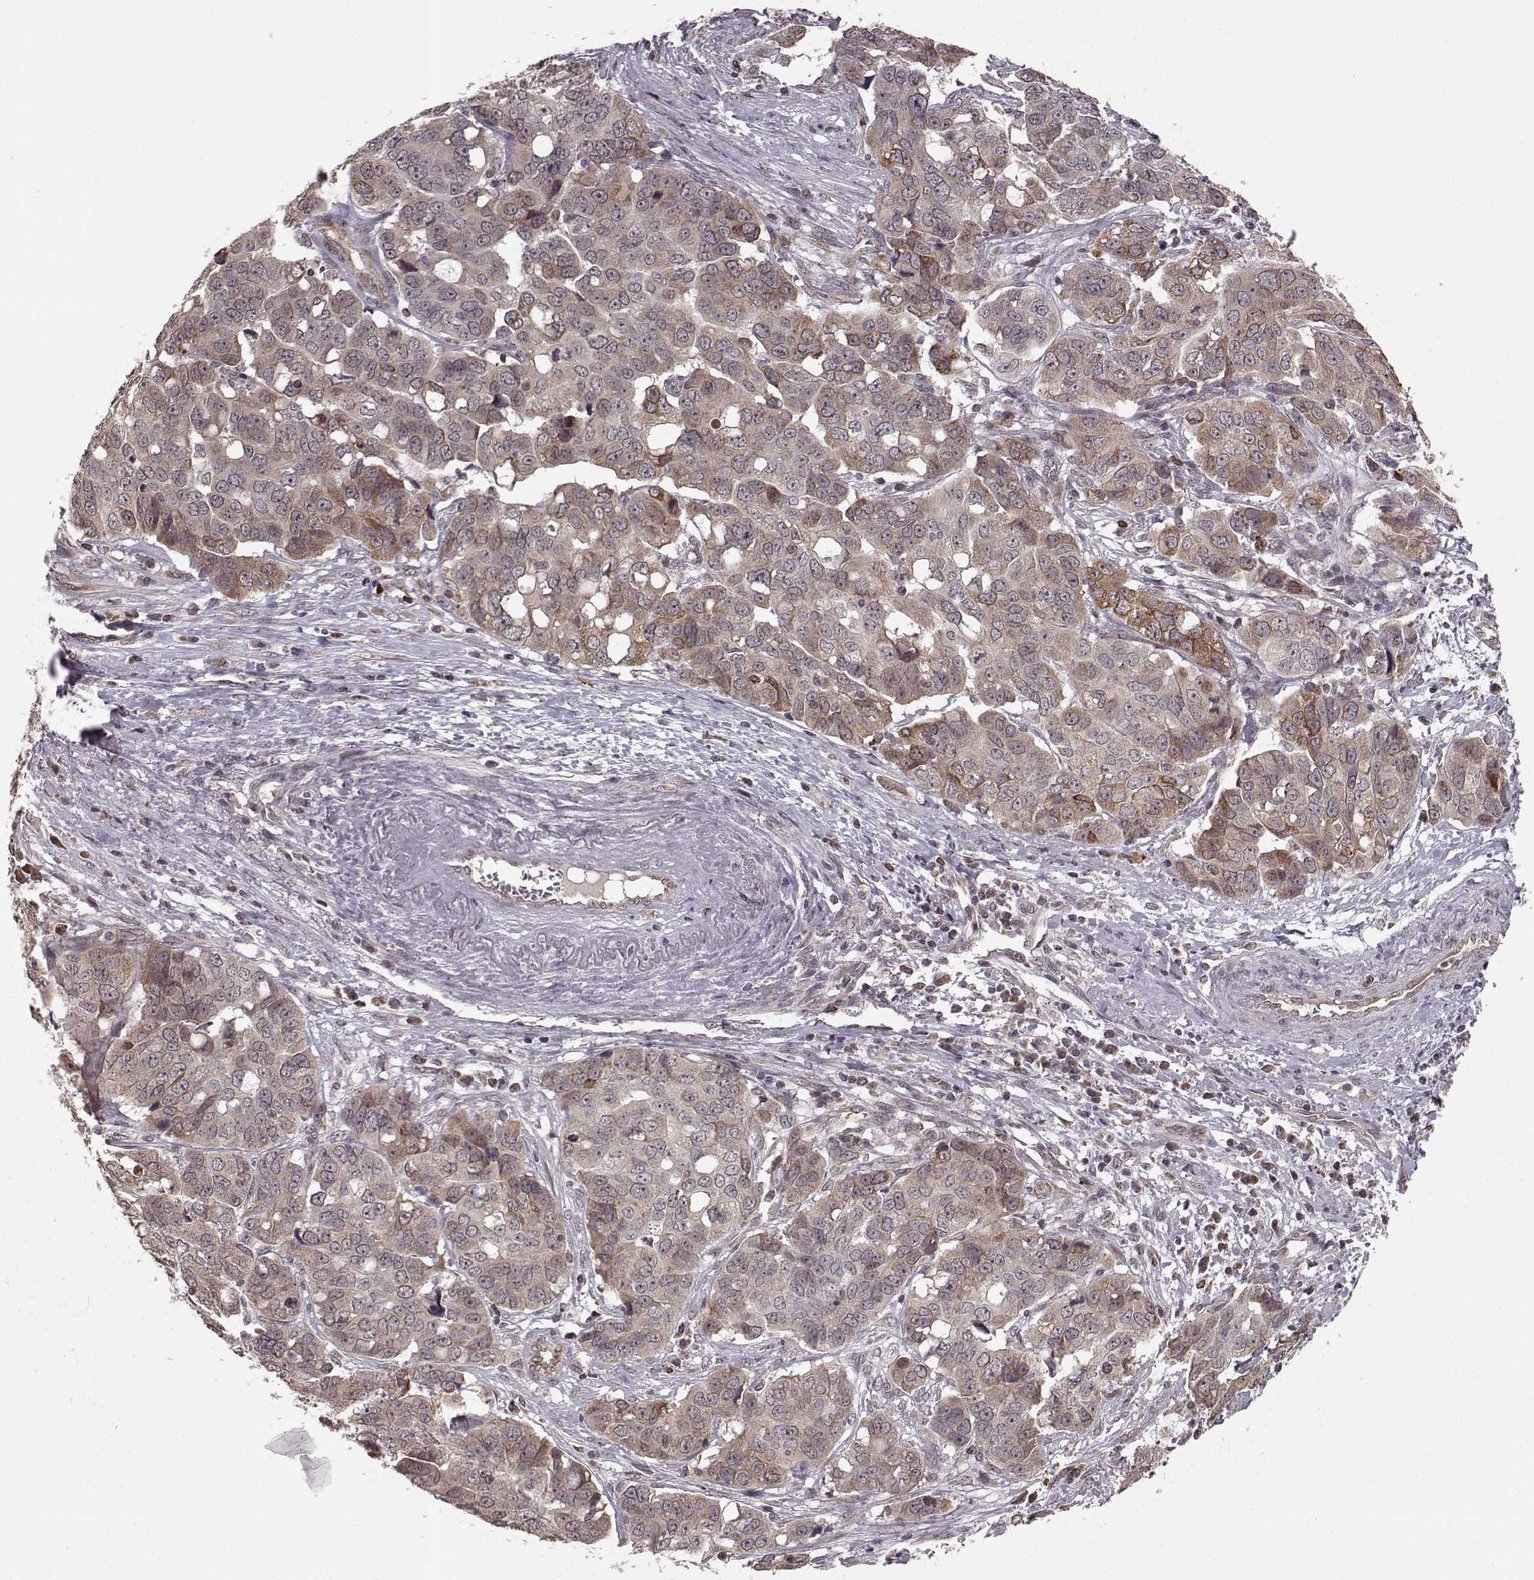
{"staining": {"intensity": "moderate", "quantity": ">75%", "location": "cytoplasmic/membranous"}, "tissue": "ovarian cancer", "cell_type": "Tumor cells", "image_type": "cancer", "snomed": [{"axis": "morphology", "description": "Carcinoma, endometroid"}, {"axis": "topography", "description": "Ovary"}], "caption": "Ovarian cancer stained with DAB immunohistochemistry exhibits medium levels of moderate cytoplasmic/membranous expression in about >75% of tumor cells. (DAB = brown stain, brightfield microscopy at high magnification).", "gene": "ELOVL5", "patient": {"sex": "female", "age": 78}}